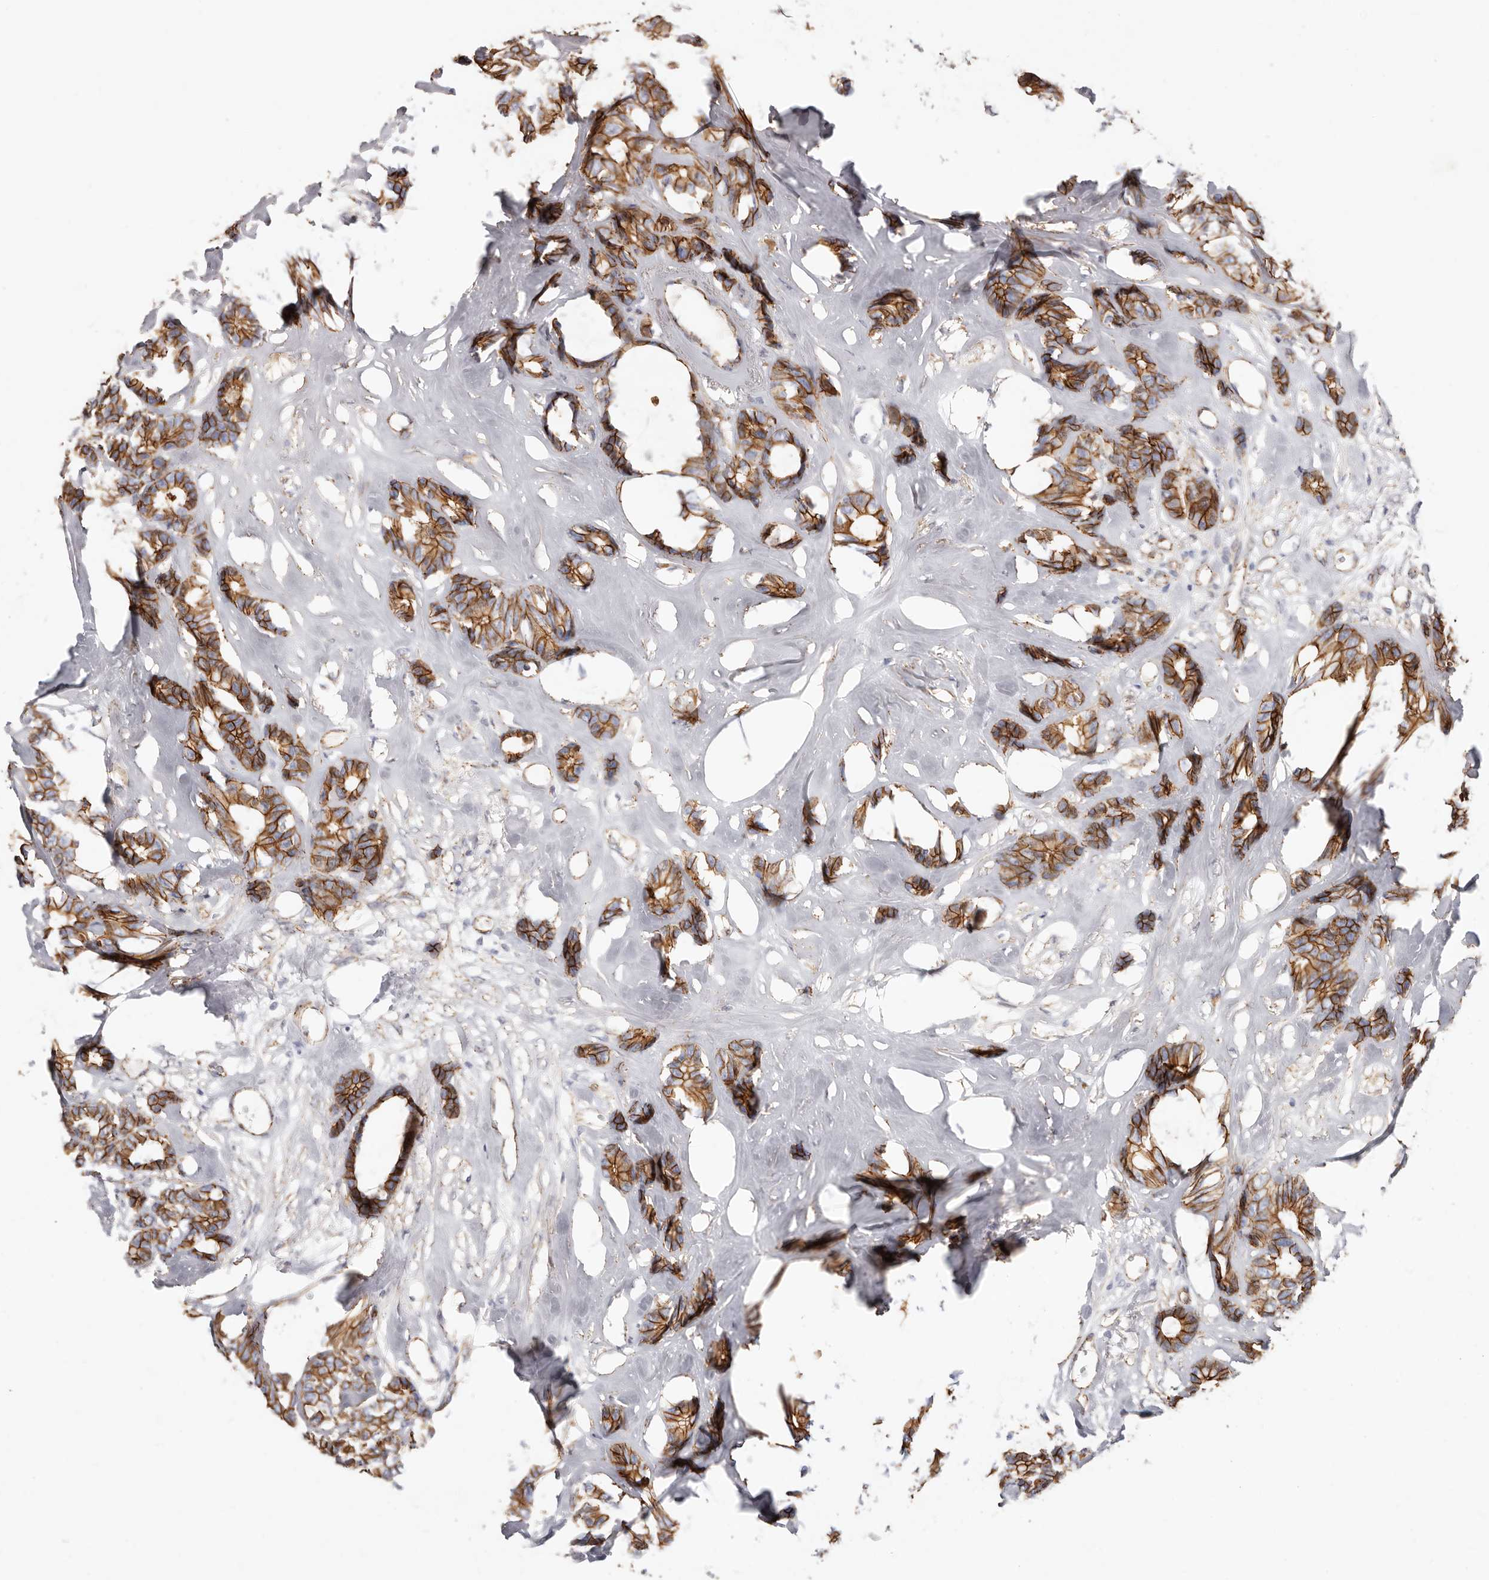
{"staining": {"intensity": "strong", "quantity": ">75%", "location": "cytoplasmic/membranous"}, "tissue": "breast cancer", "cell_type": "Tumor cells", "image_type": "cancer", "snomed": [{"axis": "morphology", "description": "Duct carcinoma"}, {"axis": "topography", "description": "Breast"}], "caption": "Breast cancer stained with a protein marker exhibits strong staining in tumor cells.", "gene": "CTNNB1", "patient": {"sex": "female", "age": 87}}